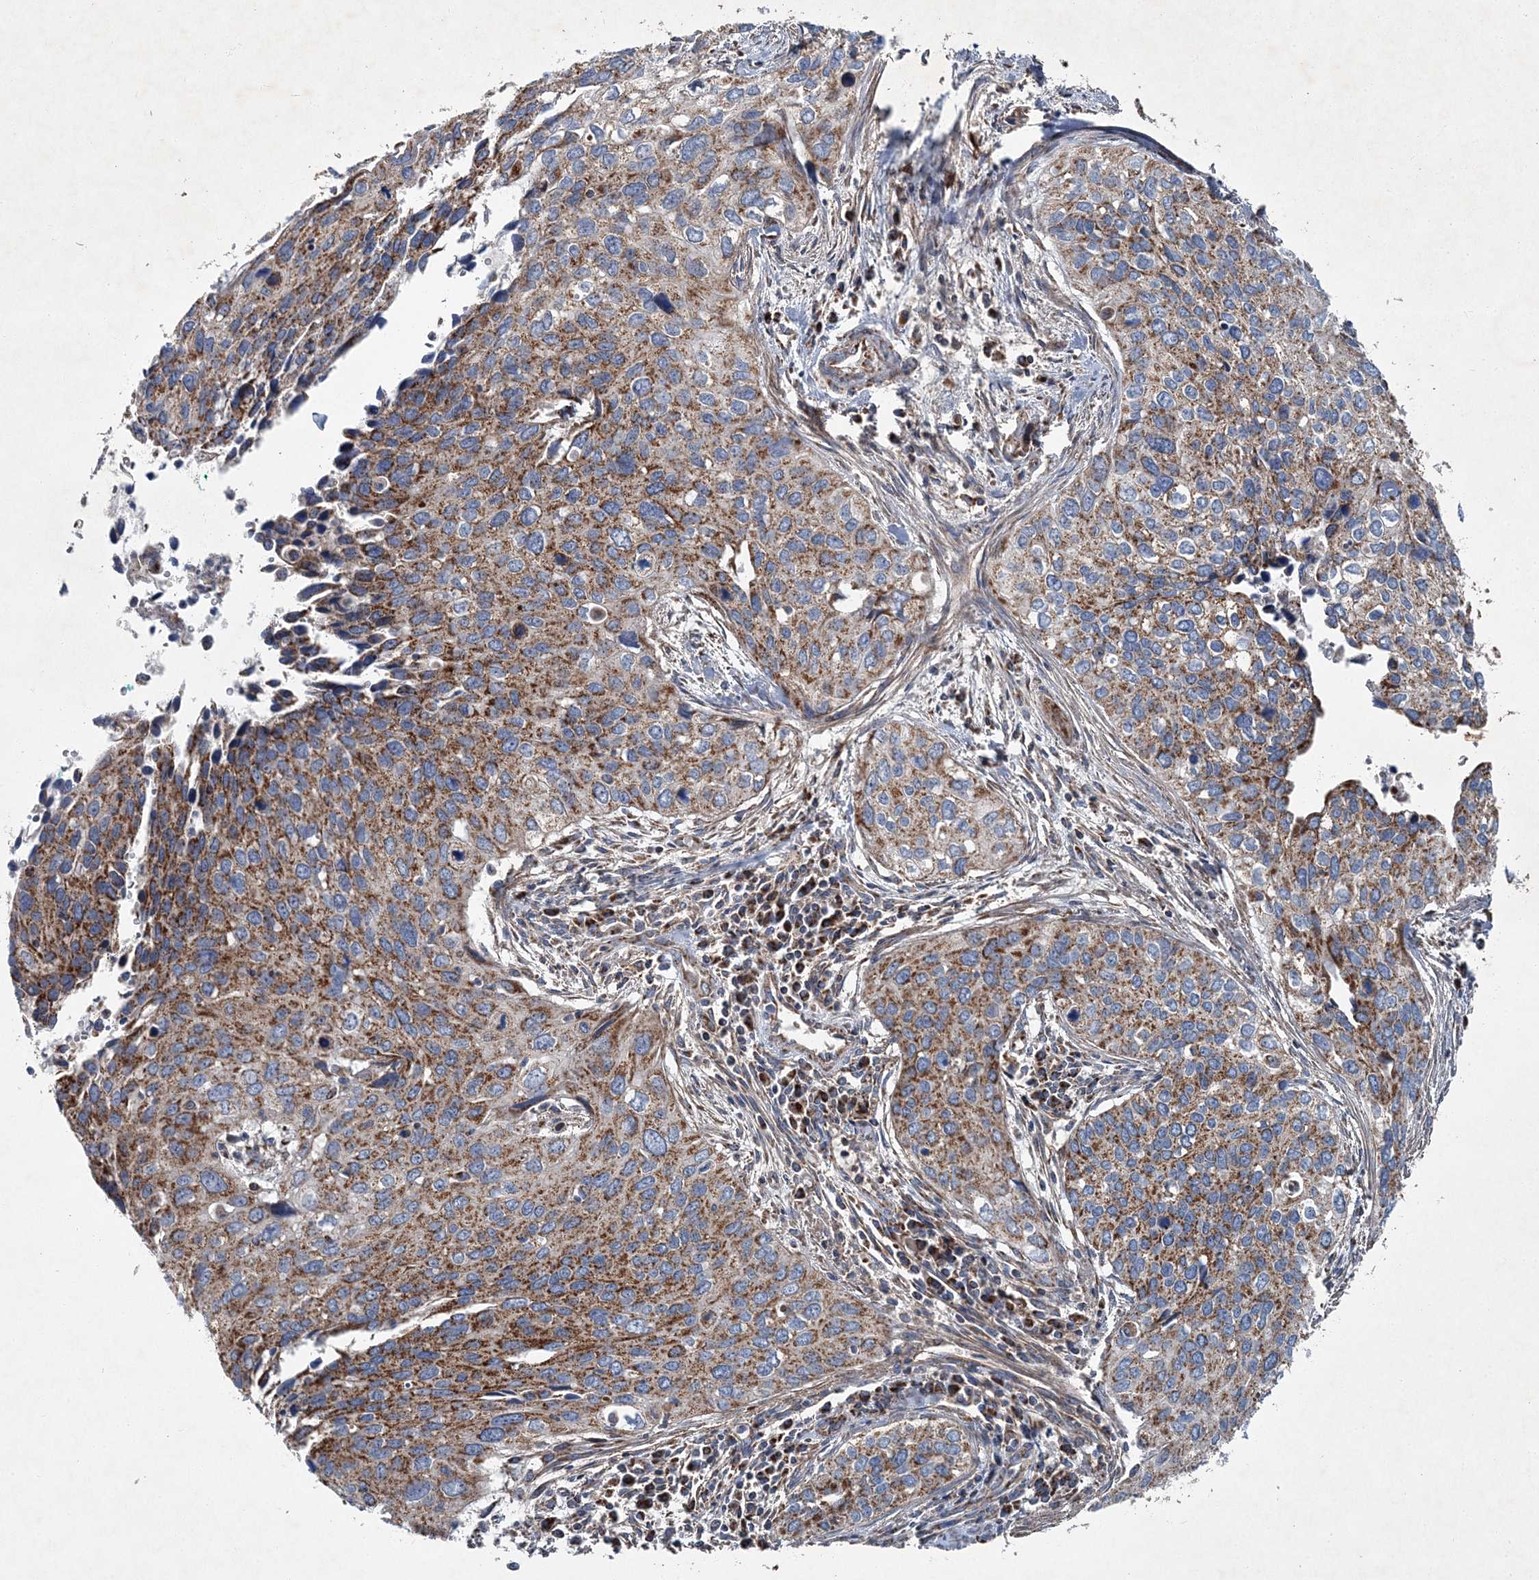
{"staining": {"intensity": "moderate", "quantity": ">75%", "location": "cytoplasmic/membranous"}, "tissue": "cervical cancer", "cell_type": "Tumor cells", "image_type": "cancer", "snomed": [{"axis": "morphology", "description": "Squamous cell carcinoma, NOS"}, {"axis": "topography", "description": "Cervix"}], "caption": "A brown stain highlights moderate cytoplasmic/membranous positivity of a protein in squamous cell carcinoma (cervical) tumor cells.", "gene": "SPAG16", "patient": {"sex": "female", "age": 55}}